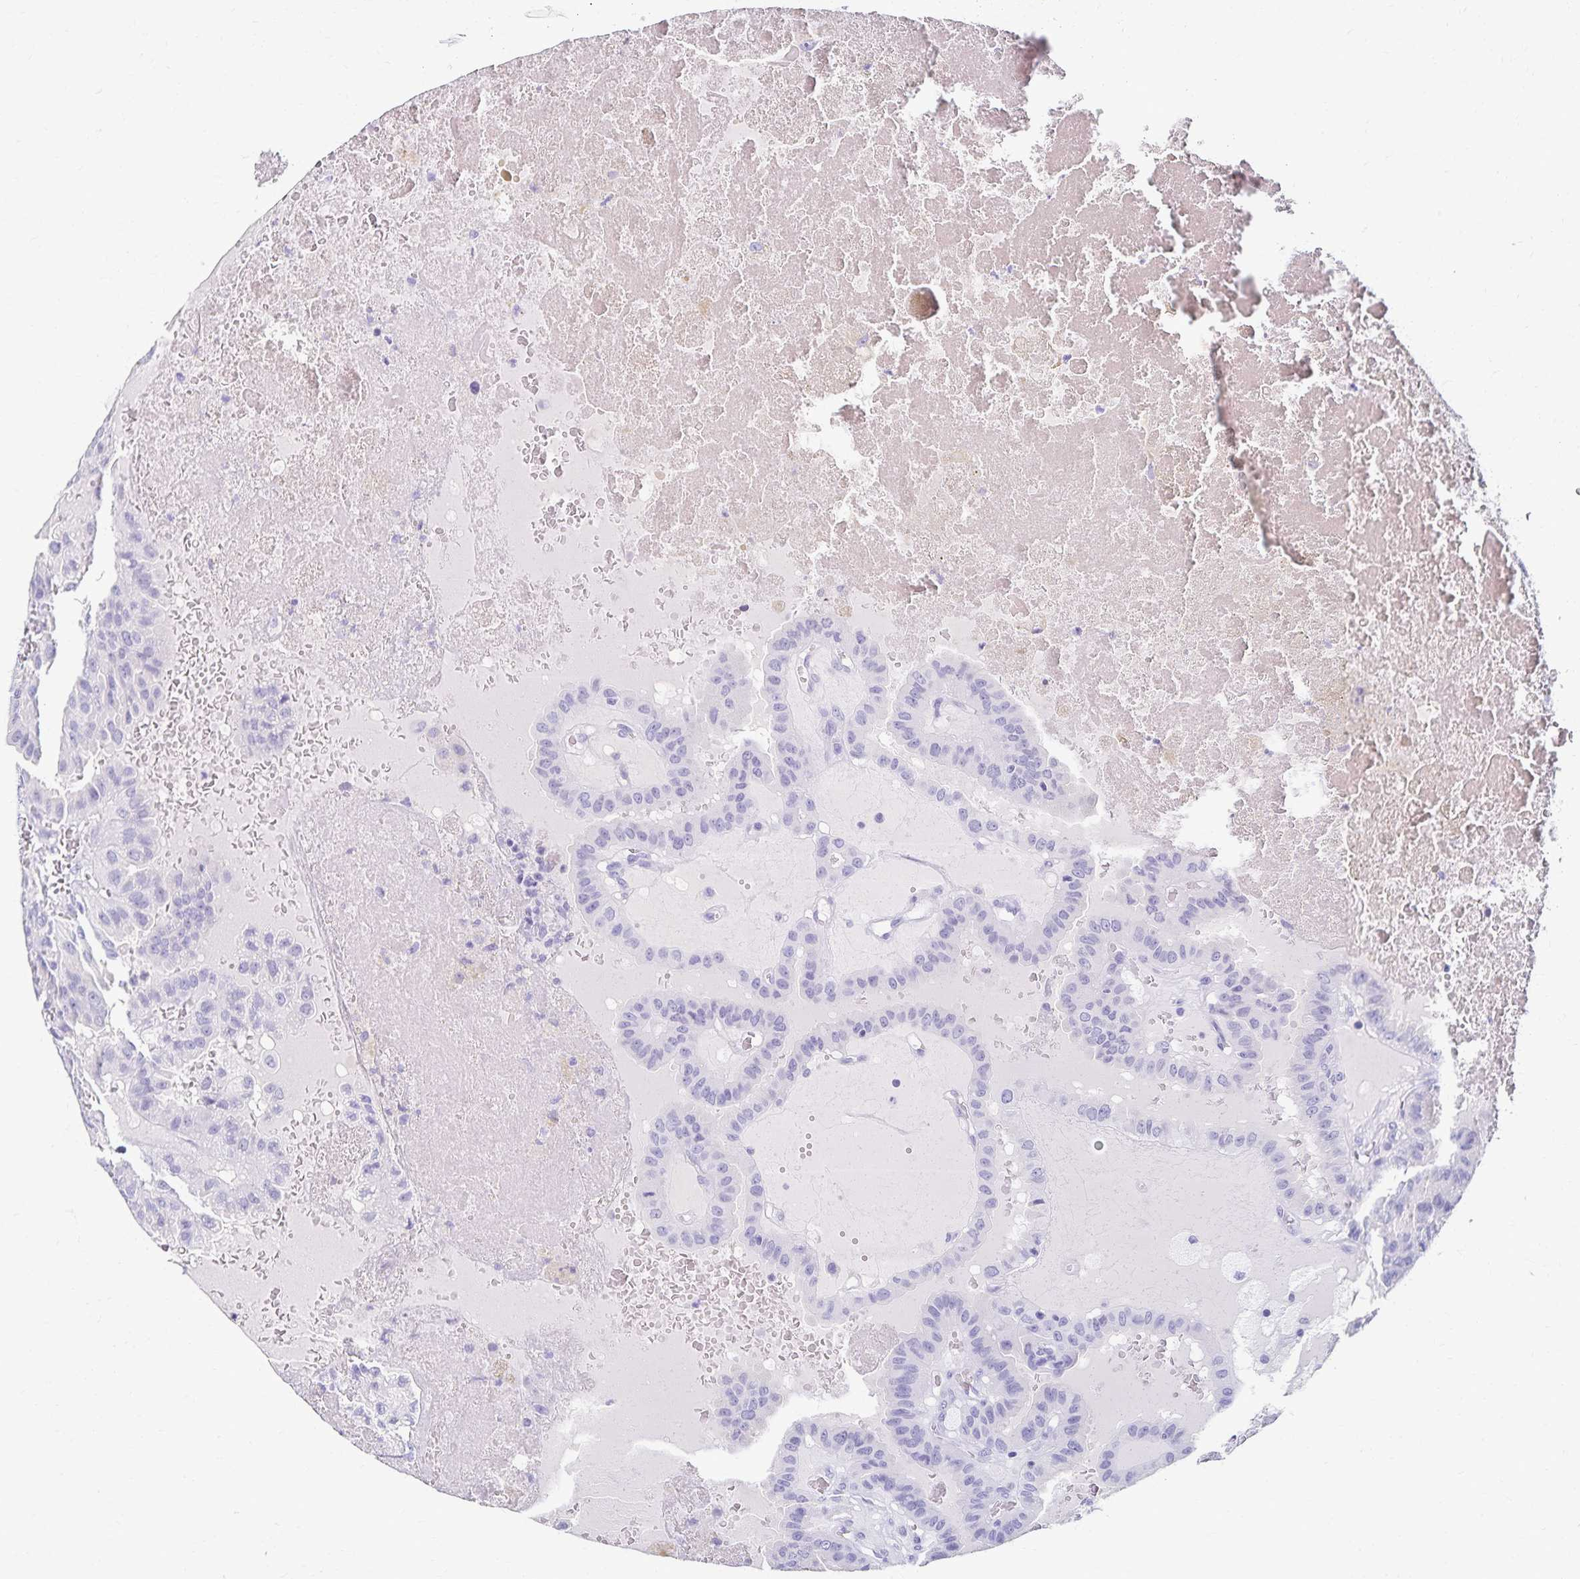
{"staining": {"intensity": "negative", "quantity": "none", "location": "none"}, "tissue": "thyroid cancer", "cell_type": "Tumor cells", "image_type": "cancer", "snomed": [{"axis": "morphology", "description": "Papillary adenocarcinoma, NOS"}, {"axis": "topography", "description": "Thyroid gland"}], "caption": "Thyroid cancer stained for a protein using IHC exhibits no staining tumor cells.", "gene": "C2orf50", "patient": {"sex": "male", "age": 87}}